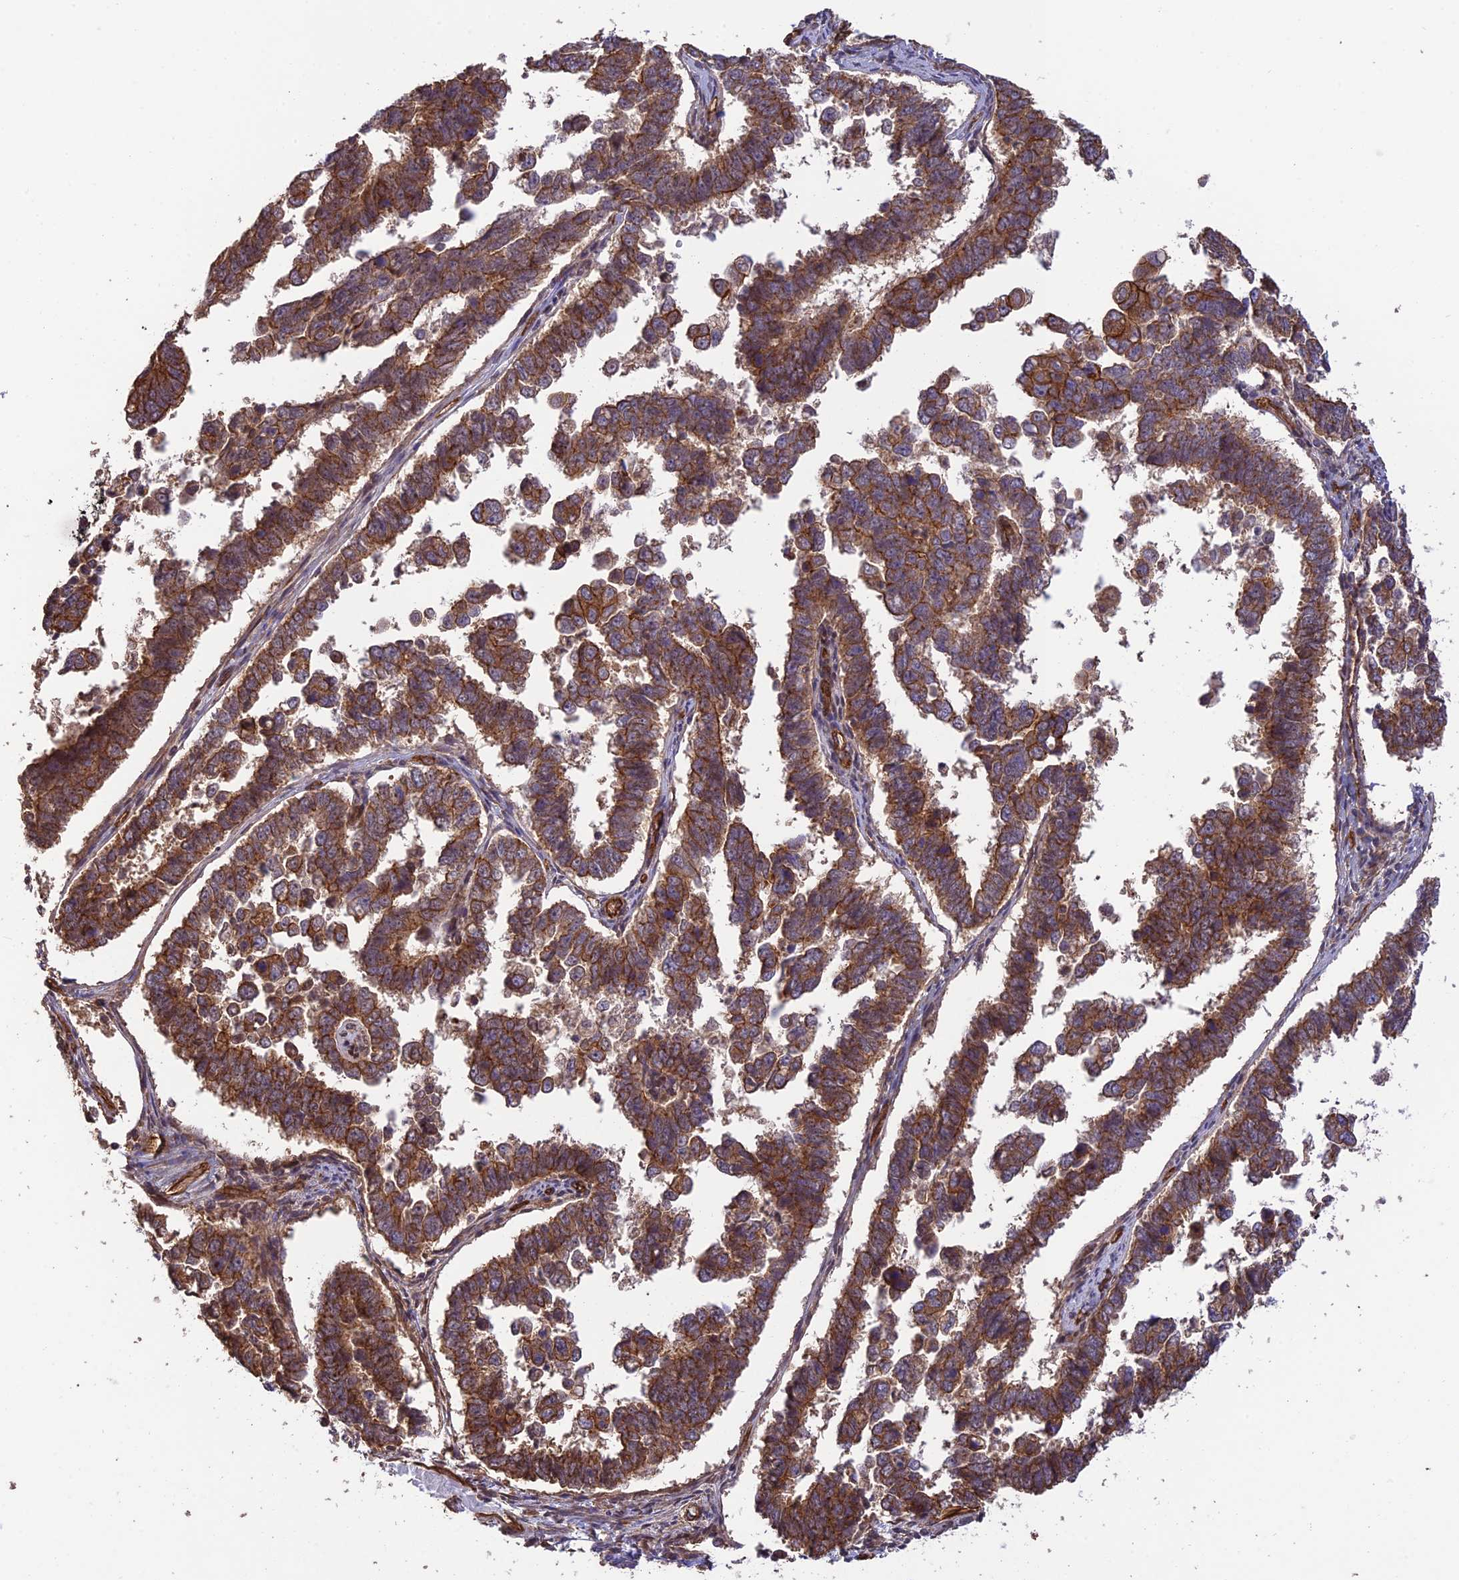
{"staining": {"intensity": "strong", "quantity": ">75%", "location": "cytoplasmic/membranous"}, "tissue": "endometrial cancer", "cell_type": "Tumor cells", "image_type": "cancer", "snomed": [{"axis": "morphology", "description": "Adenocarcinoma, NOS"}, {"axis": "topography", "description": "Endometrium"}], "caption": "Human adenocarcinoma (endometrial) stained with a protein marker displays strong staining in tumor cells.", "gene": "HOMER2", "patient": {"sex": "female", "age": 75}}